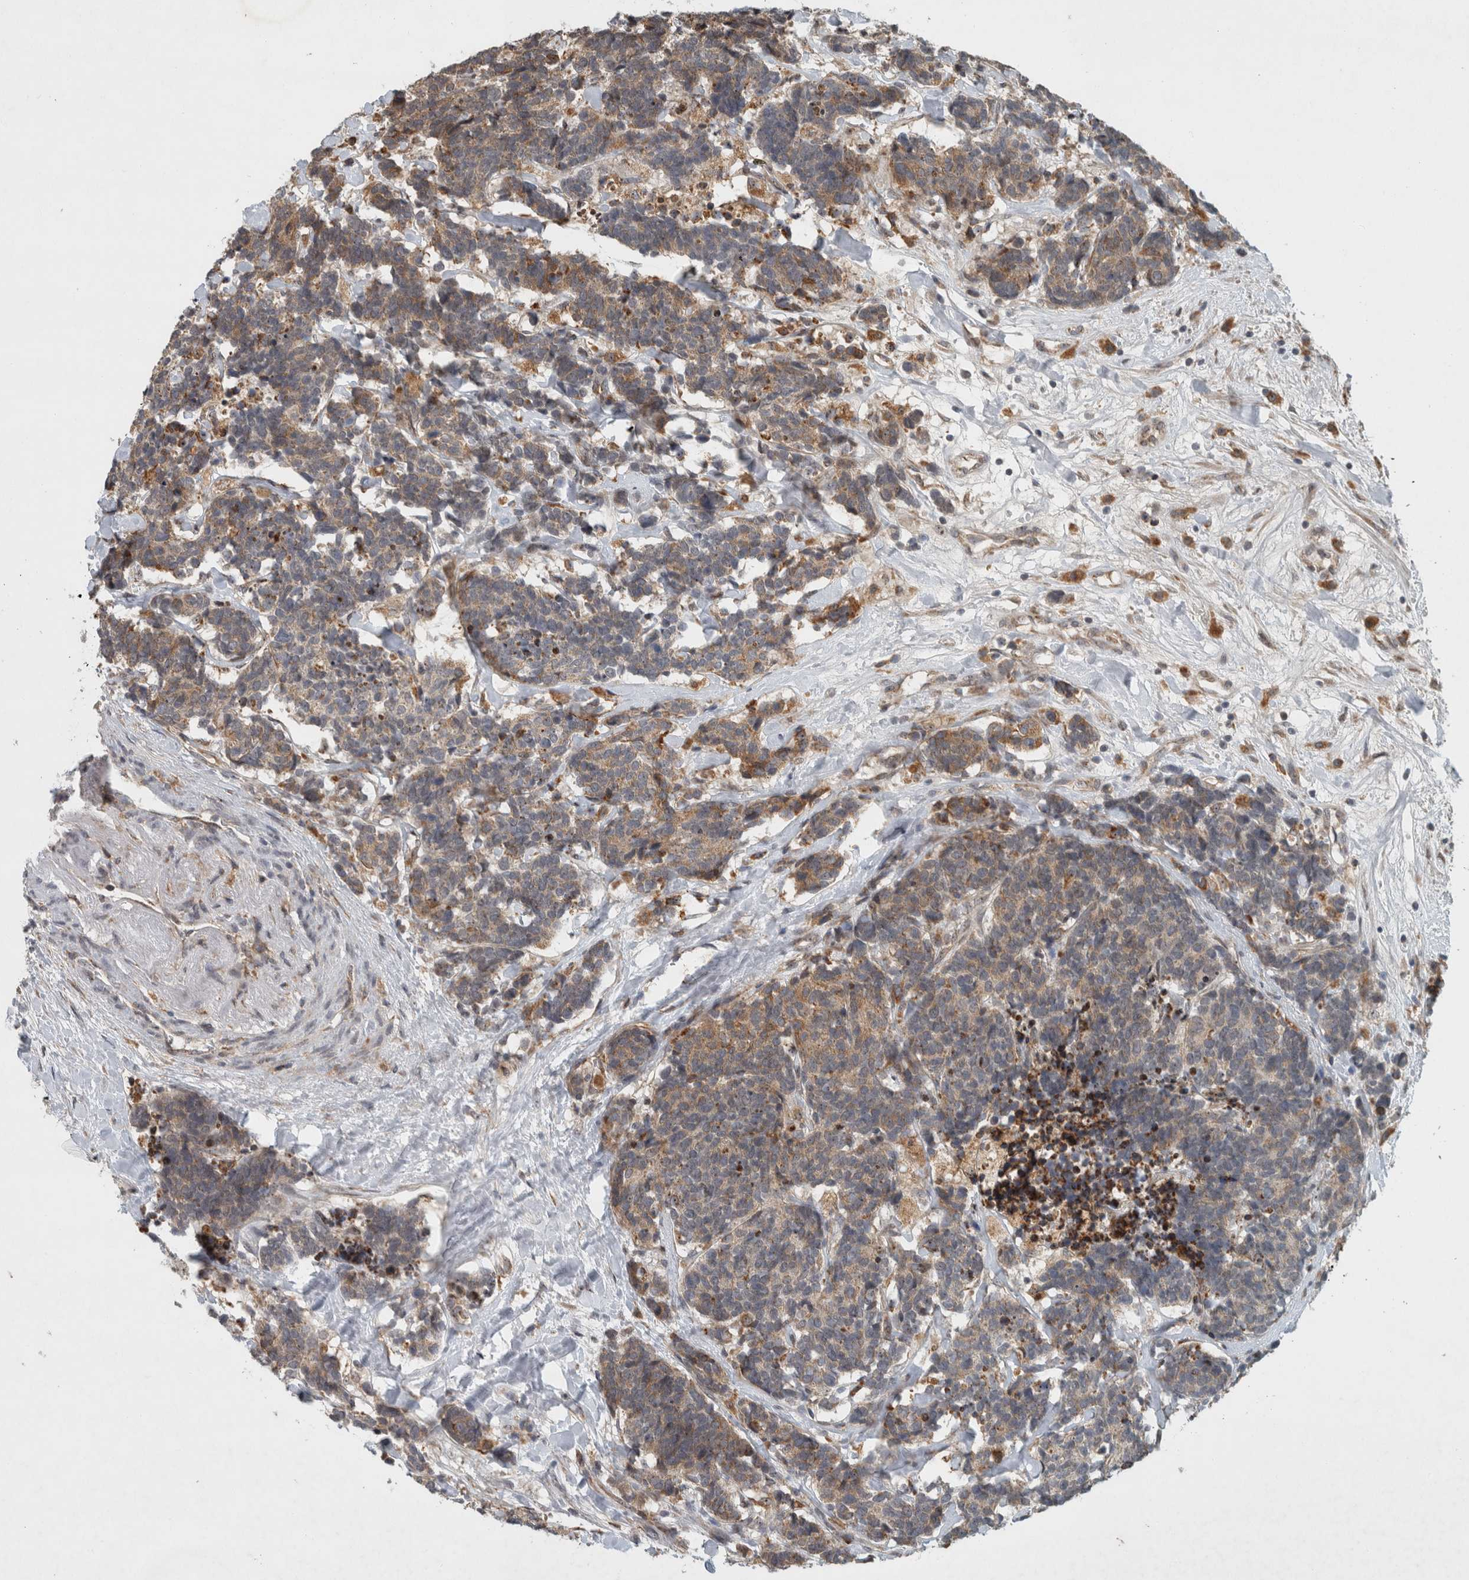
{"staining": {"intensity": "moderate", "quantity": ">75%", "location": "cytoplasmic/membranous"}, "tissue": "carcinoid", "cell_type": "Tumor cells", "image_type": "cancer", "snomed": [{"axis": "morphology", "description": "Carcinoma, NOS"}, {"axis": "morphology", "description": "Carcinoid, malignant, NOS"}, {"axis": "topography", "description": "Urinary bladder"}], "caption": "Moderate cytoplasmic/membranous expression is present in about >75% of tumor cells in carcinoid.", "gene": "GPR137B", "patient": {"sex": "male", "age": 57}}